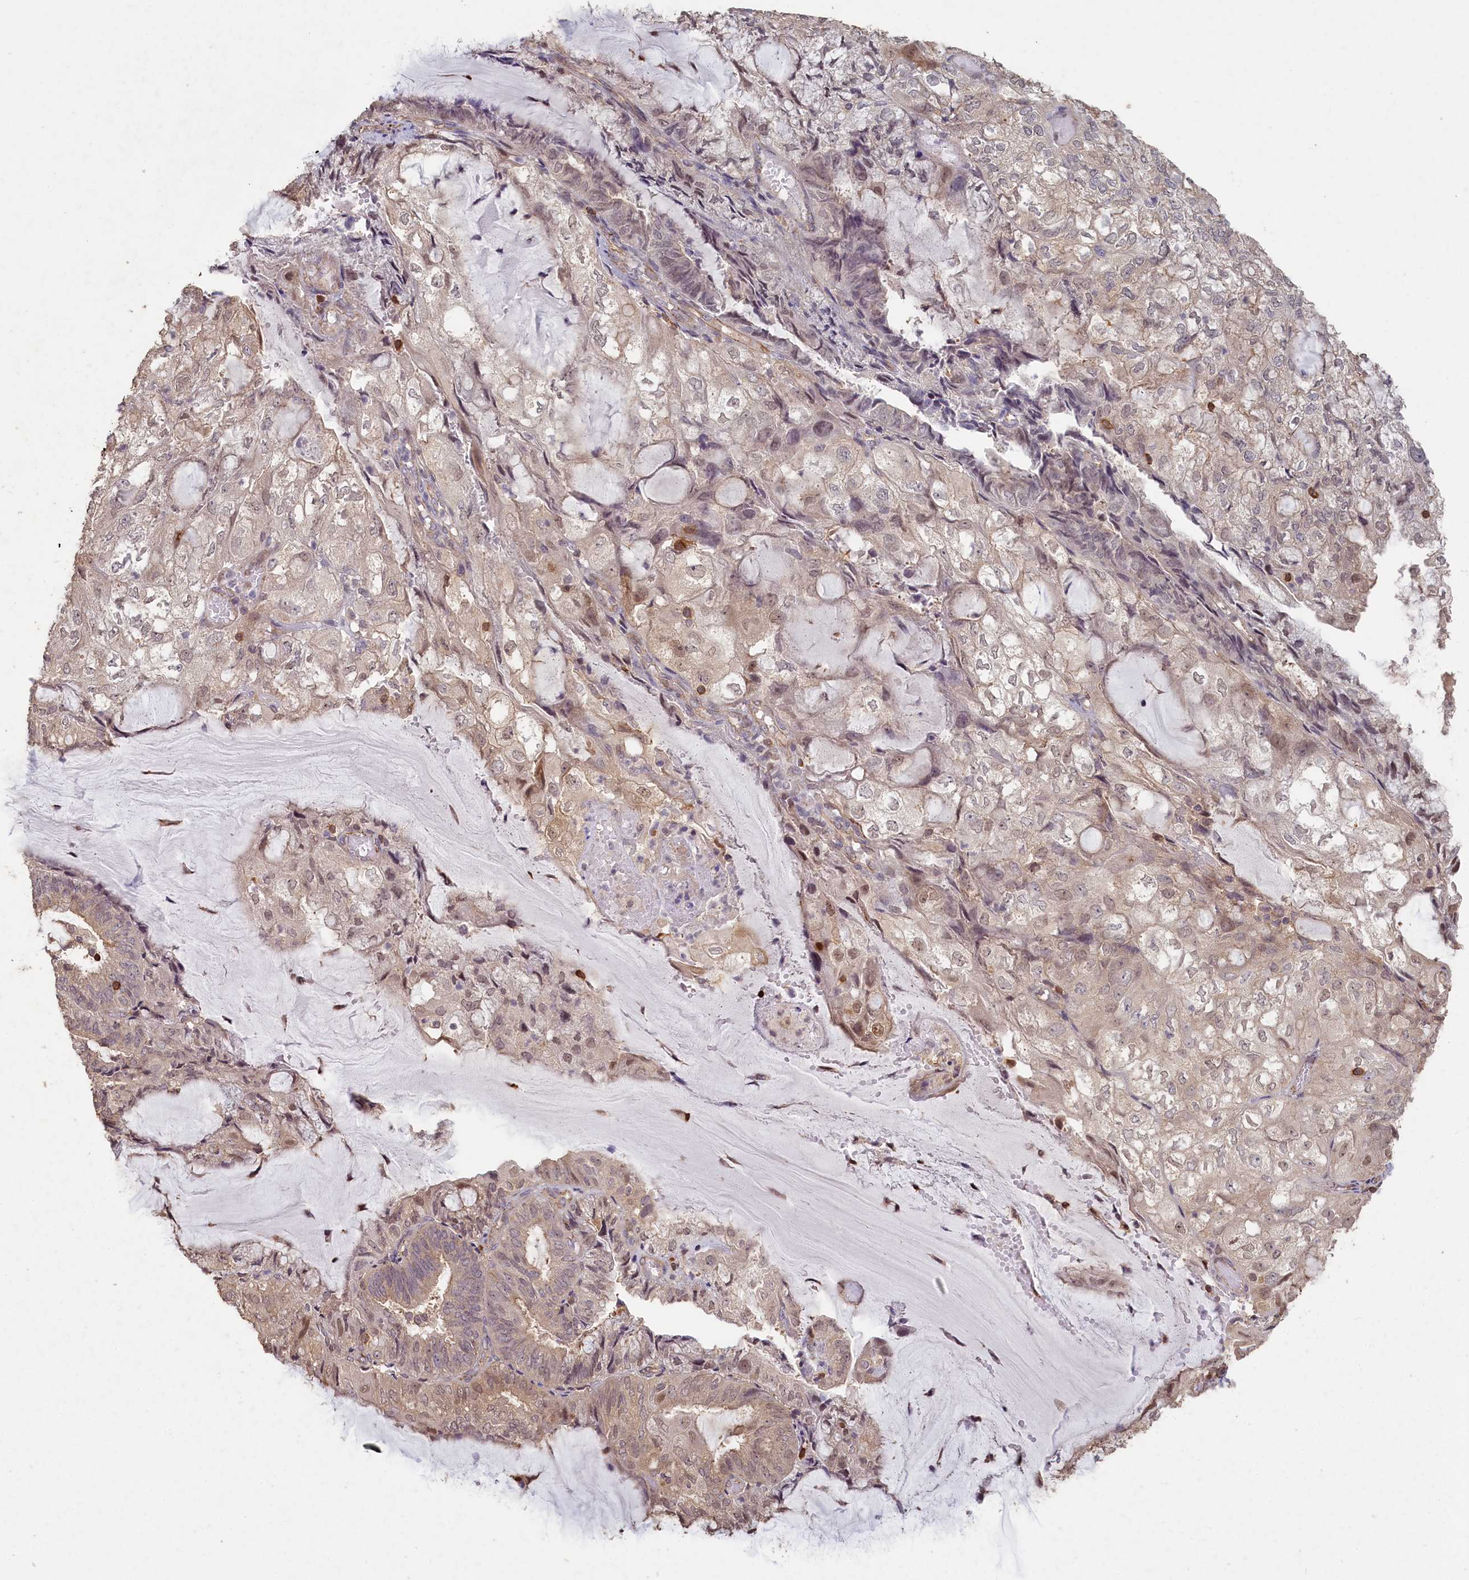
{"staining": {"intensity": "weak", "quantity": "25%-75%", "location": "cytoplasmic/membranous"}, "tissue": "endometrial cancer", "cell_type": "Tumor cells", "image_type": "cancer", "snomed": [{"axis": "morphology", "description": "Adenocarcinoma, NOS"}, {"axis": "topography", "description": "Endometrium"}], "caption": "IHC of adenocarcinoma (endometrial) shows low levels of weak cytoplasmic/membranous positivity in about 25%-75% of tumor cells. Nuclei are stained in blue.", "gene": "MADD", "patient": {"sex": "female", "age": 81}}